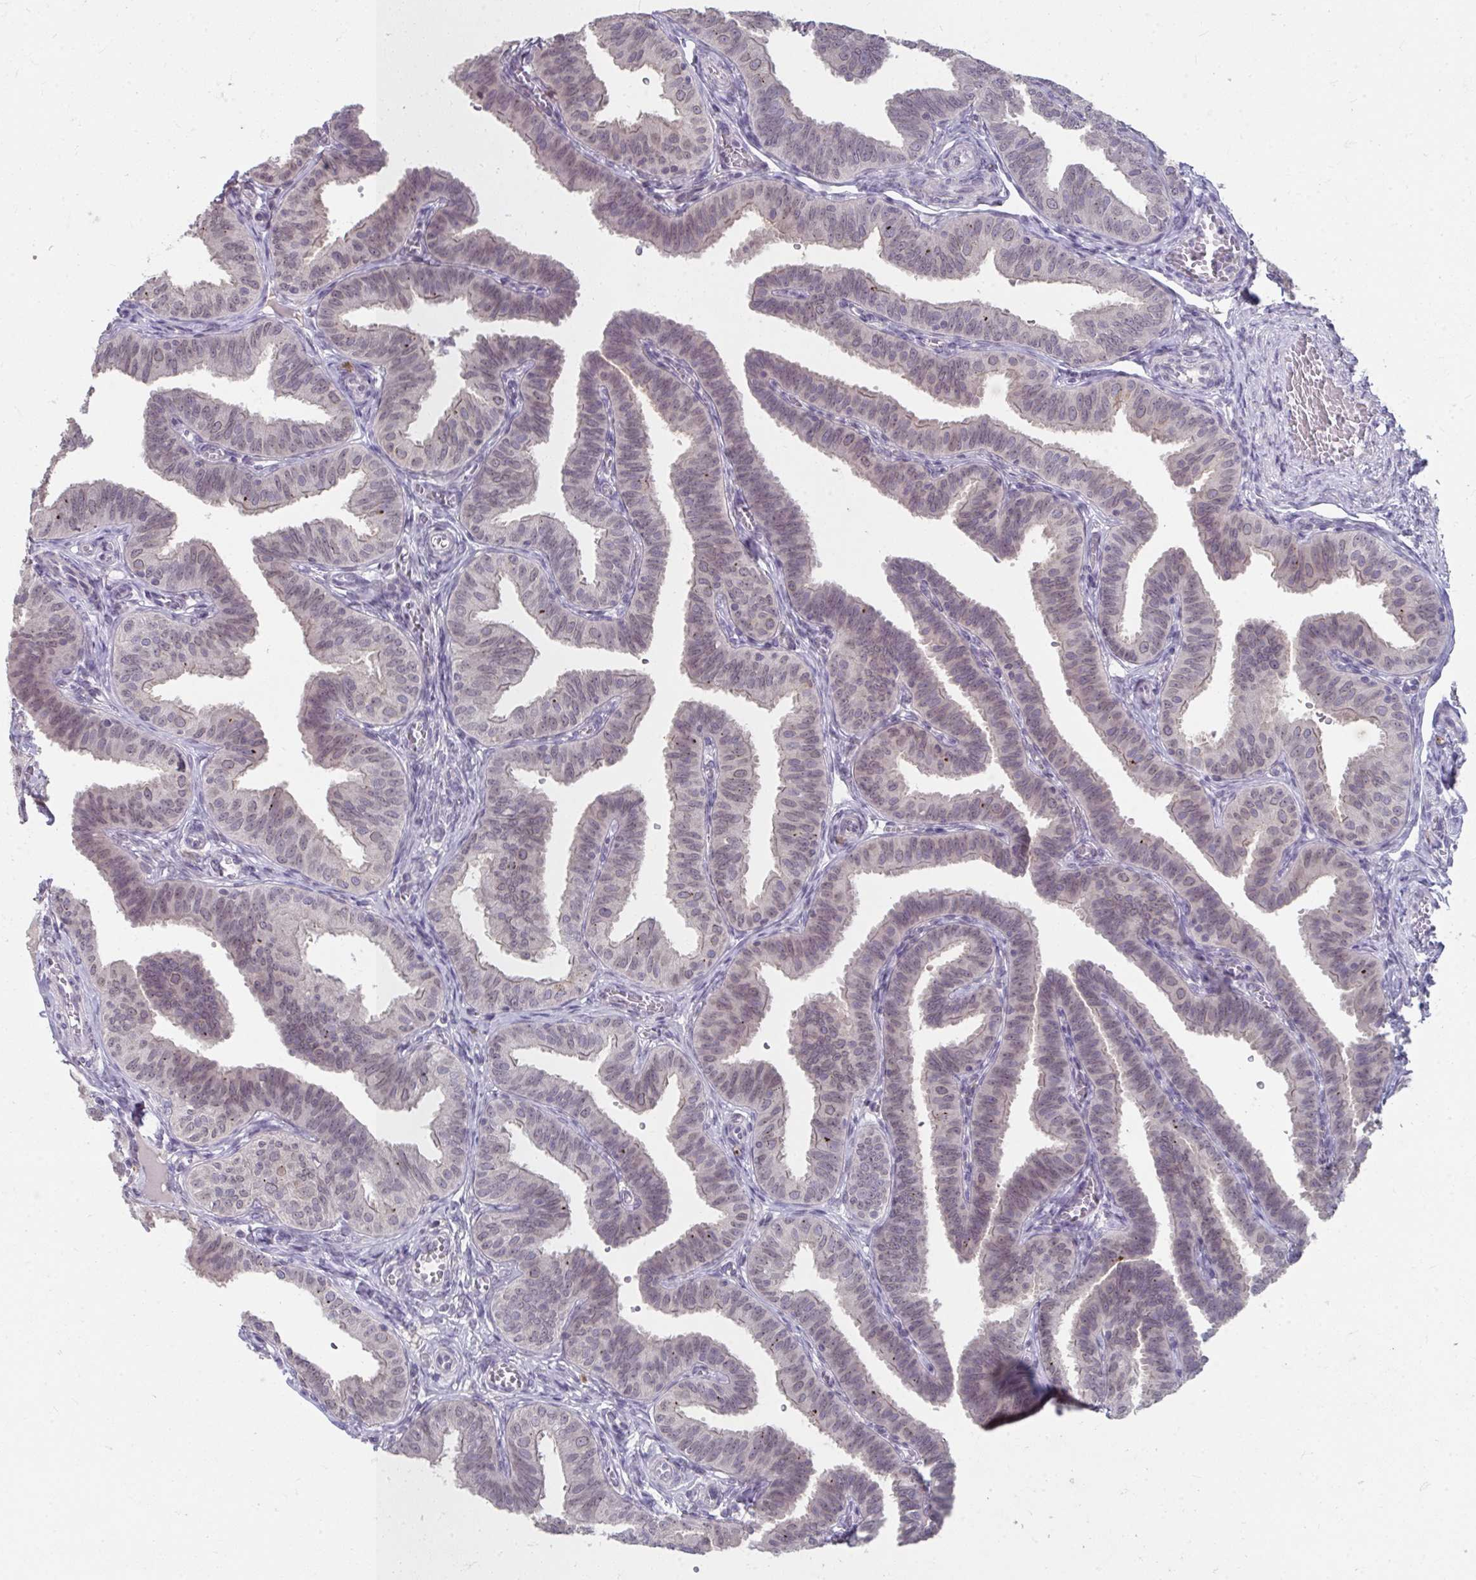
{"staining": {"intensity": "moderate", "quantity": "25%-75%", "location": "nuclear"}, "tissue": "fallopian tube", "cell_type": "Glandular cells", "image_type": "normal", "snomed": [{"axis": "morphology", "description": "Normal tissue, NOS"}, {"axis": "topography", "description": "Fallopian tube"}], "caption": "Human fallopian tube stained for a protein (brown) reveals moderate nuclear positive expression in approximately 25%-75% of glandular cells.", "gene": "NUP133", "patient": {"sex": "female", "age": 25}}